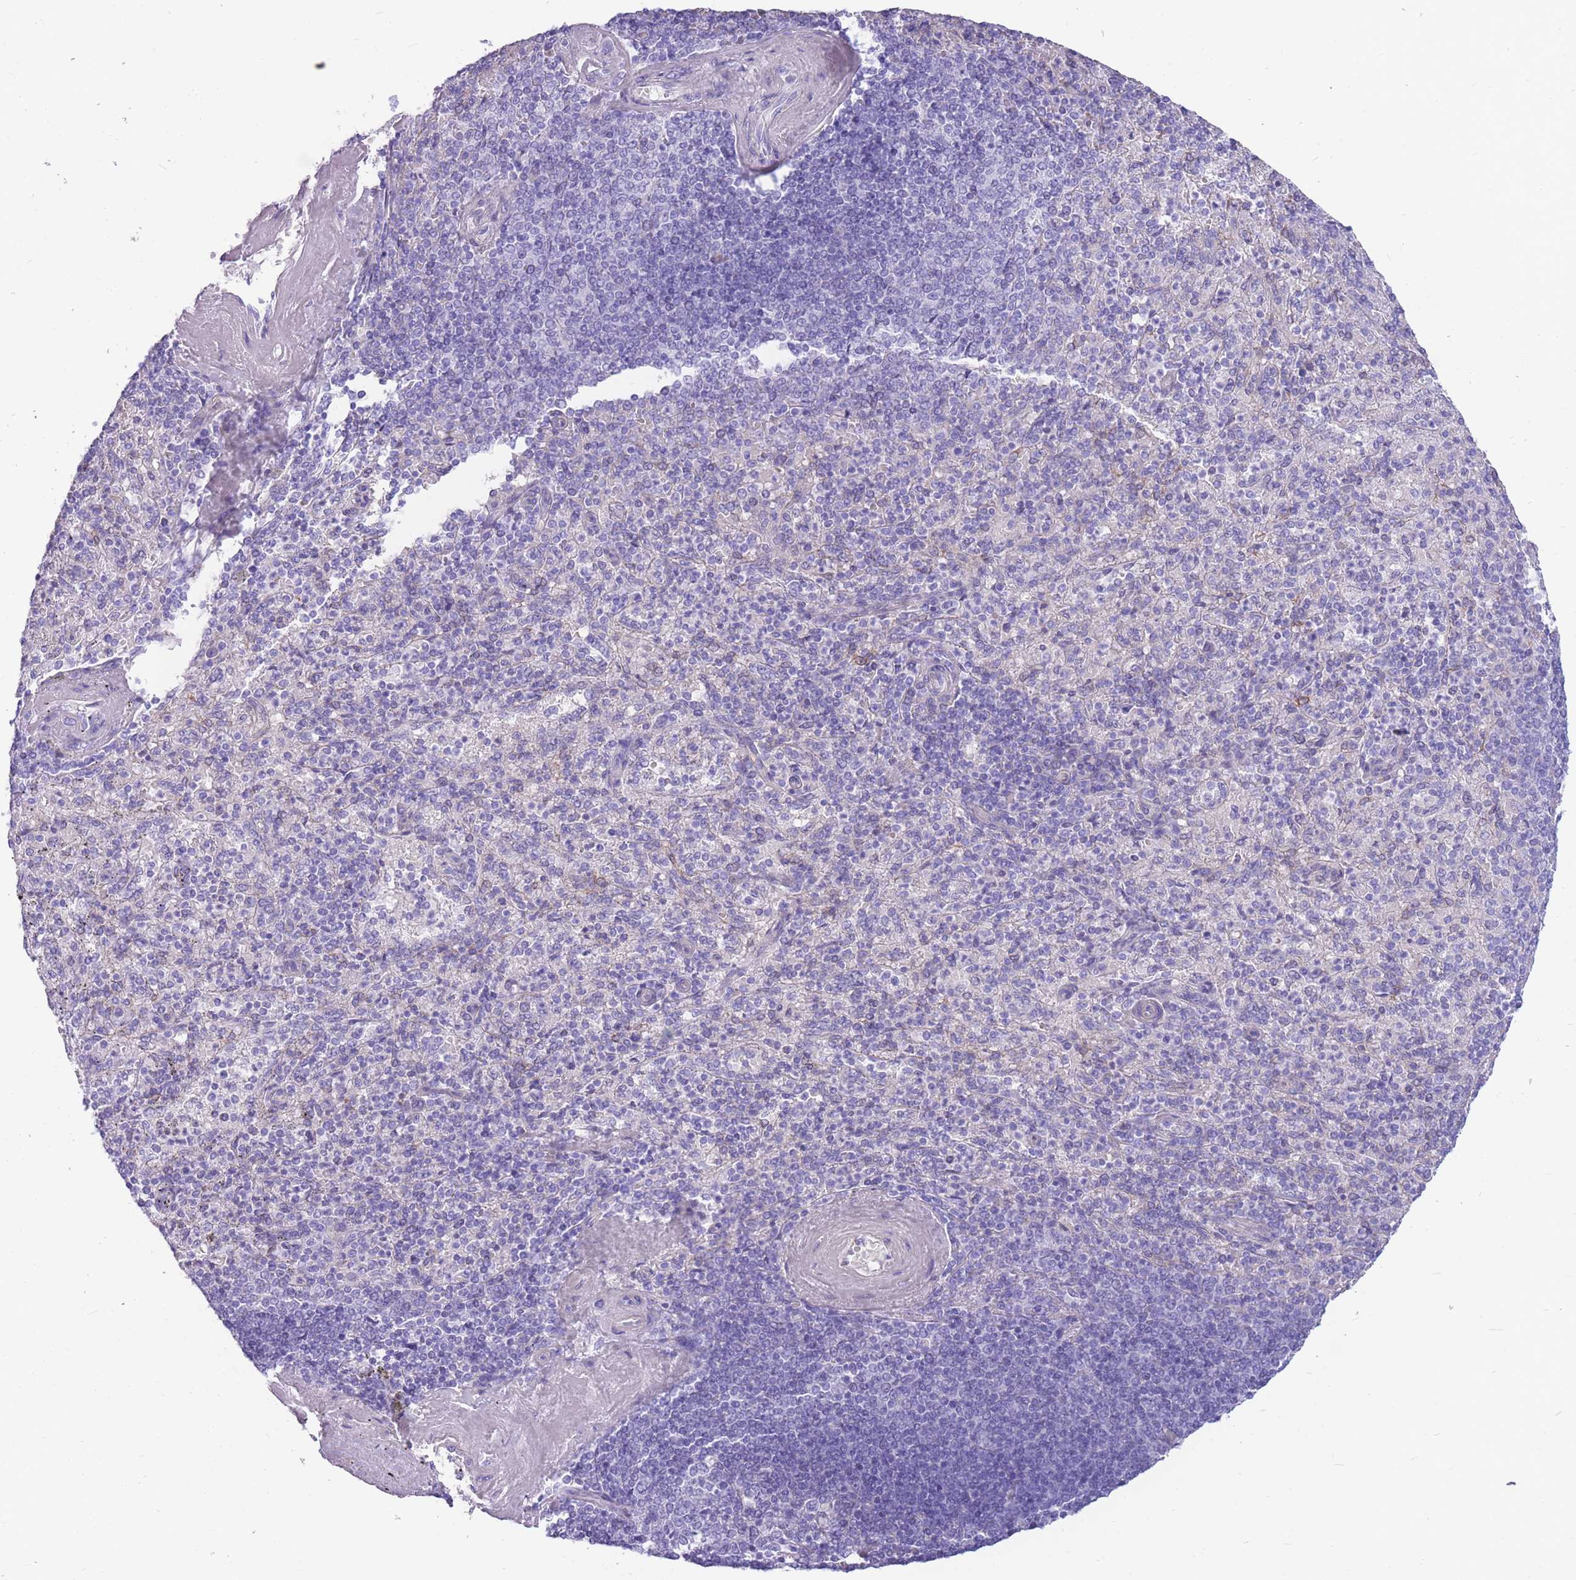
{"staining": {"intensity": "negative", "quantity": "none", "location": "none"}, "tissue": "spleen", "cell_type": "Cells in red pulp", "image_type": "normal", "snomed": [{"axis": "morphology", "description": "Normal tissue, NOS"}, {"axis": "topography", "description": "Spleen"}], "caption": "Immunohistochemistry (IHC) image of benign human spleen stained for a protein (brown), which reveals no expression in cells in red pulp. The staining was performed using DAB to visualize the protein expression in brown, while the nuclei were stained in blue with hematoxylin (Magnification: 20x).", "gene": "MTSS2", "patient": {"sex": "male", "age": 82}}